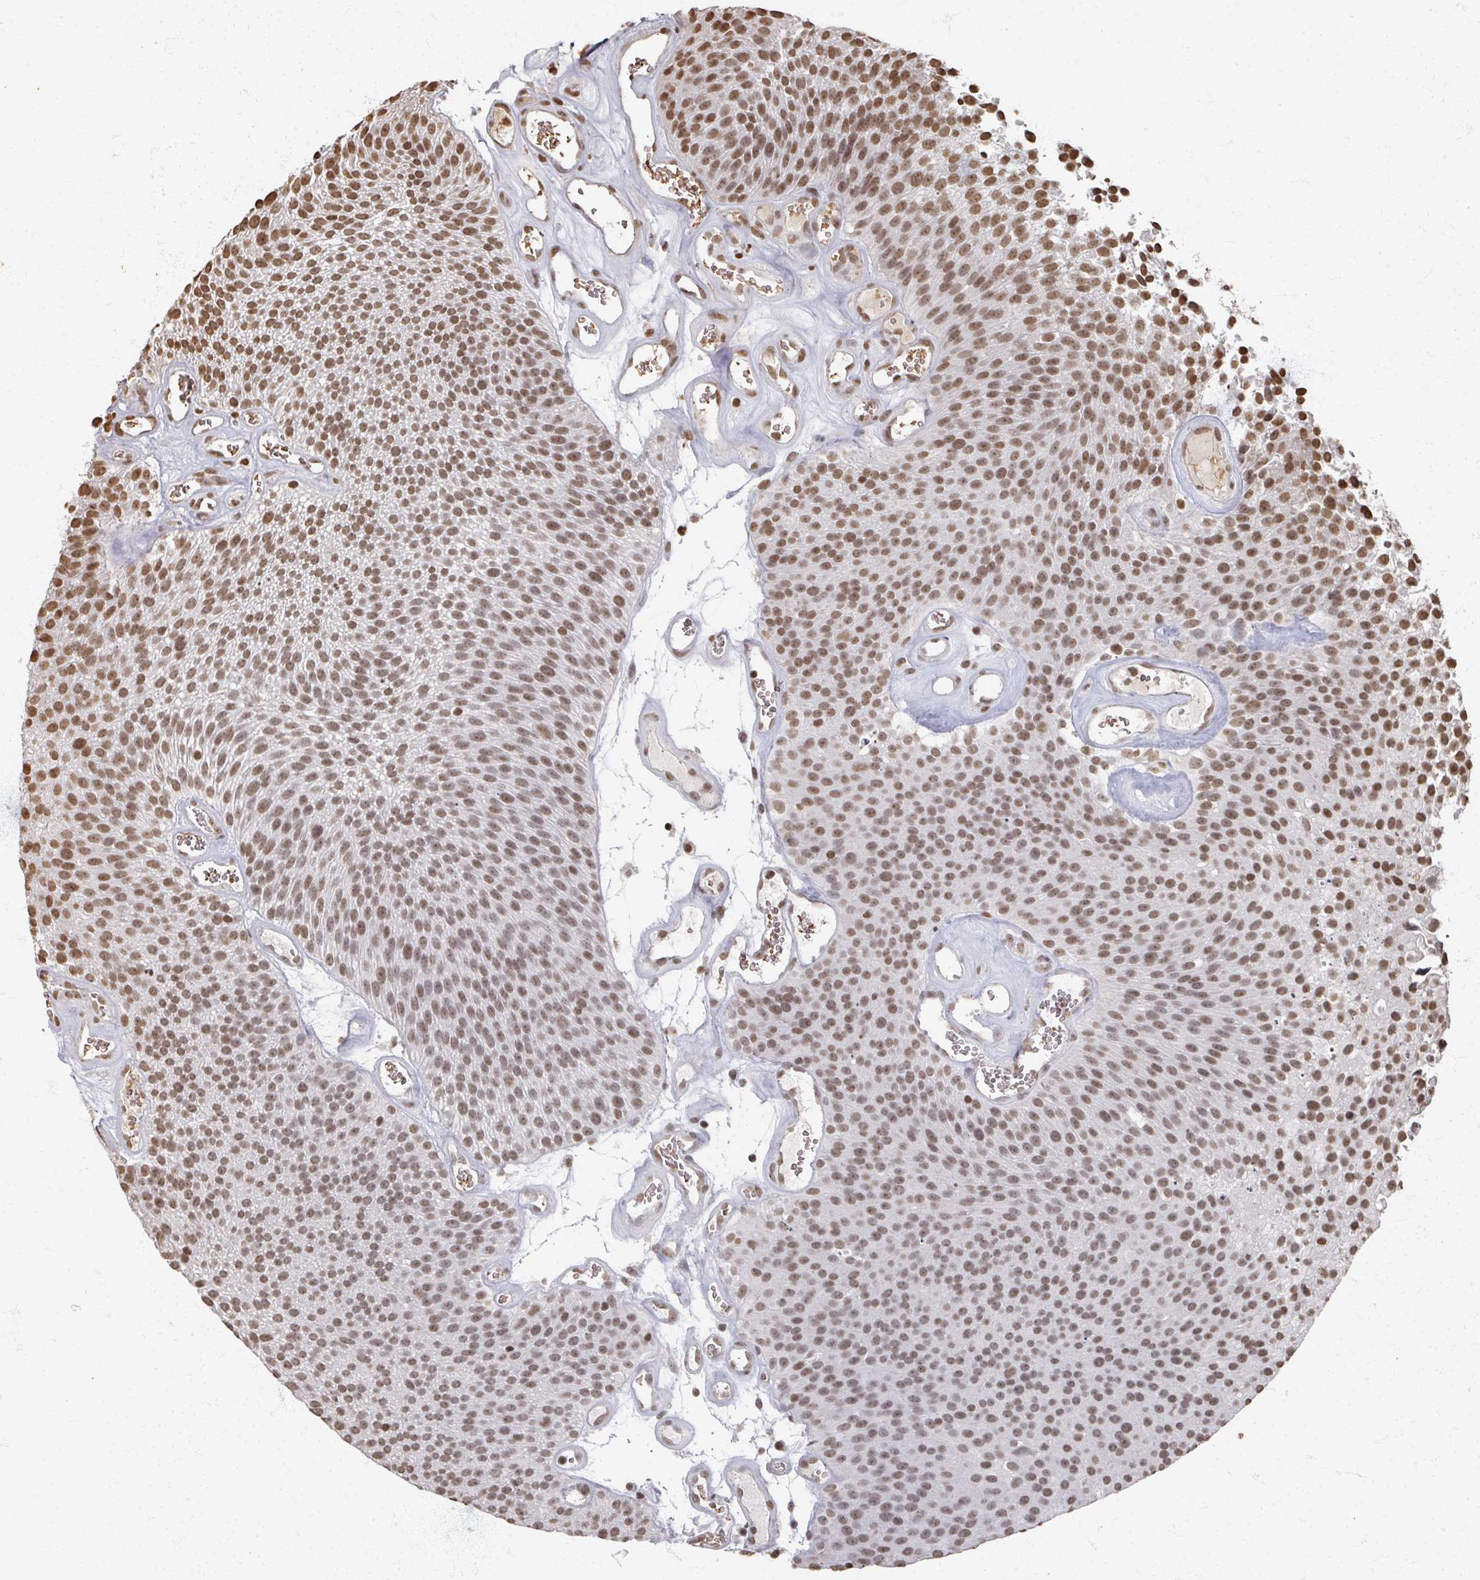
{"staining": {"intensity": "moderate", "quantity": ">75%", "location": "nuclear"}, "tissue": "urothelial cancer", "cell_type": "Tumor cells", "image_type": "cancer", "snomed": [{"axis": "morphology", "description": "Urothelial carcinoma, Low grade"}, {"axis": "topography", "description": "Urinary bladder"}], "caption": "Tumor cells exhibit medium levels of moderate nuclear positivity in approximately >75% of cells in low-grade urothelial carcinoma.", "gene": "DCUN1D5", "patient": {"sex": "female", "age": 79}}